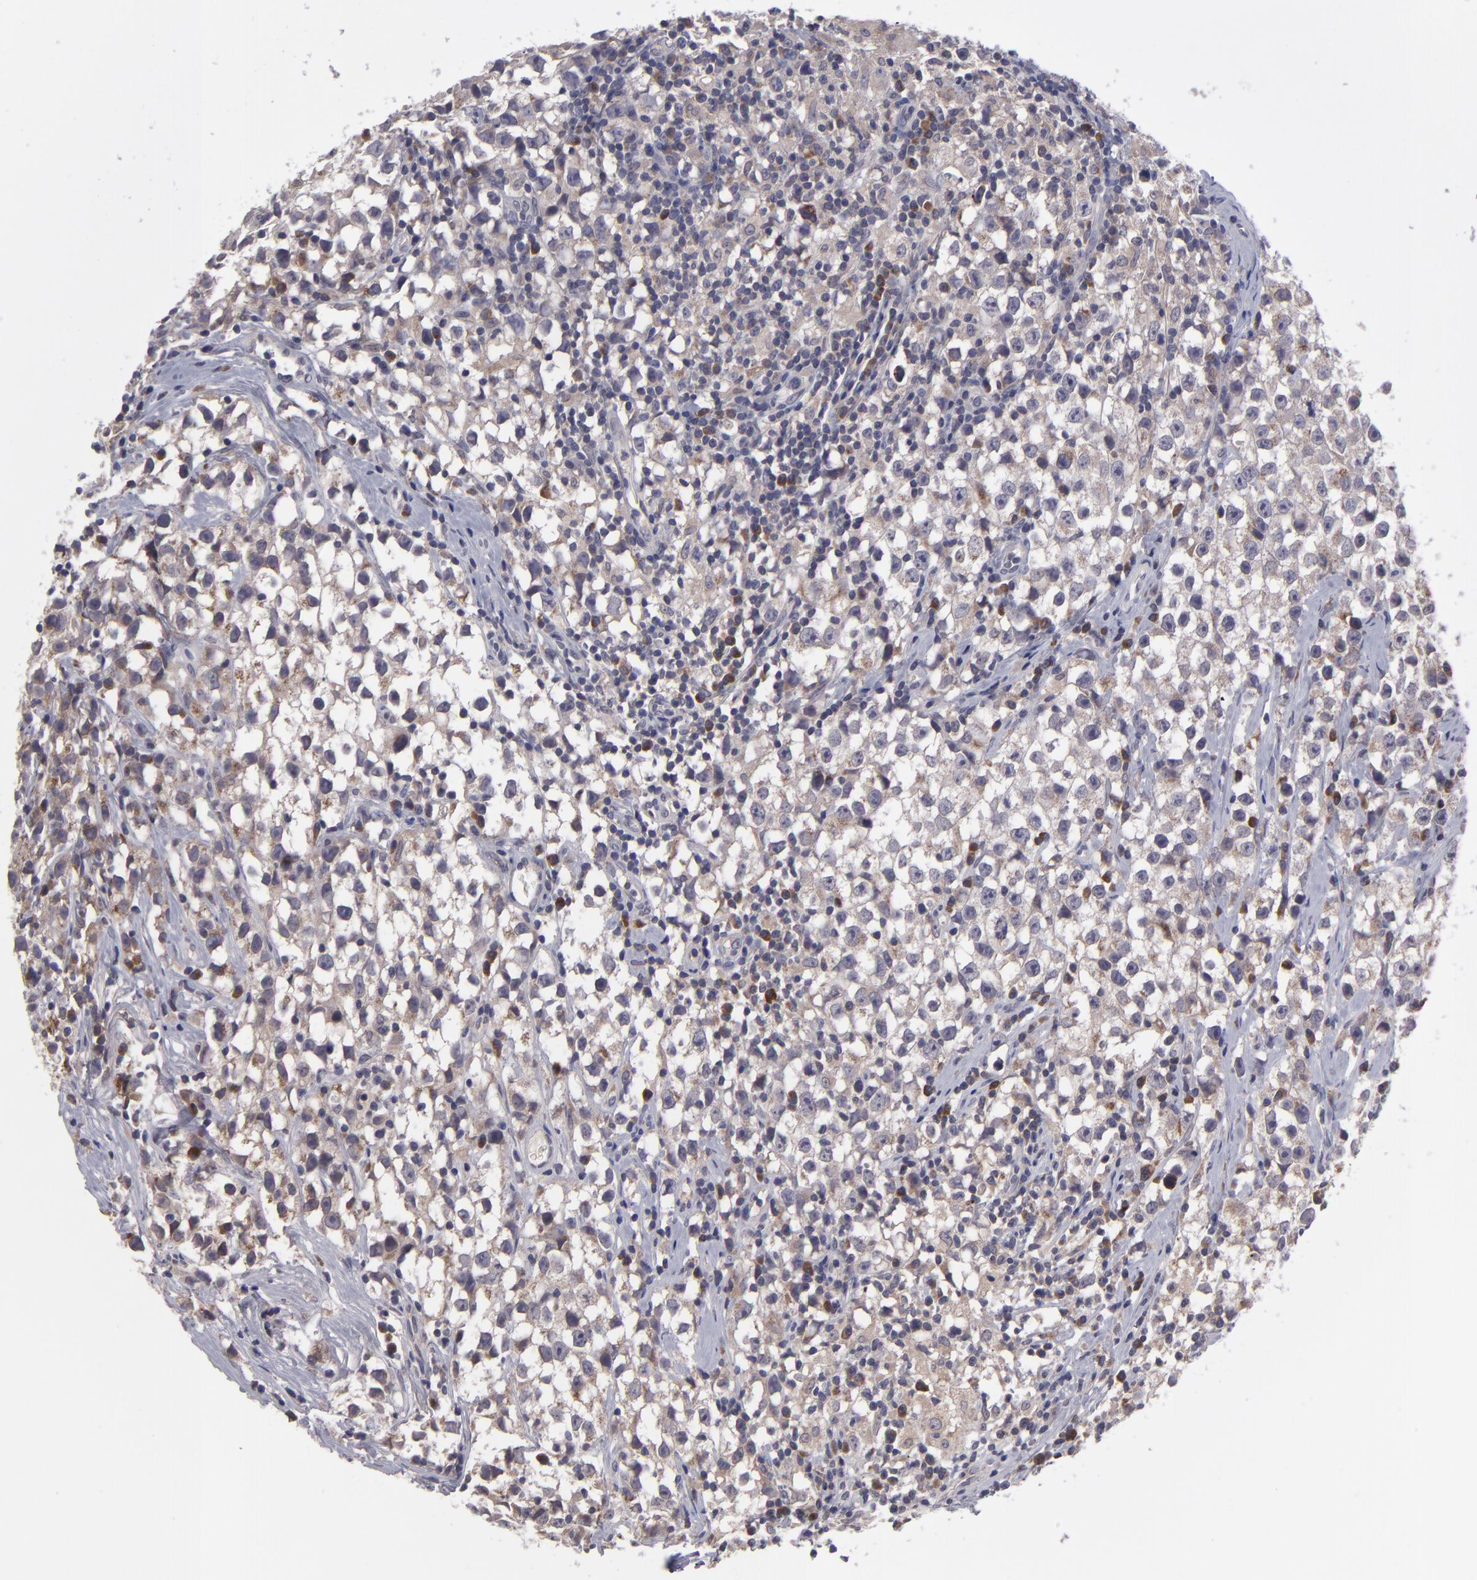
{"staining": {"intensity": "weak", "quantity": "25%-75%", "location": "cytoplasmic/membranous"}, "tissue": "testis cancer", "cell_type": "Tumor cells", "image_type": "cancer", "snomed": [{"axis": "morphology", "description": "Seminoma, NOS"}, {"axis": "topography", "description": "Testis"}], "caption": "Weak cytoplasmic/membranous expression is identified in approximately 25%-75% of tumor cells in testis cancer. (DAB = brown stain, brightfield microscopy at high magnification).", "gene": "IL12A", "patient": {"sex": "male", "age": 35}}